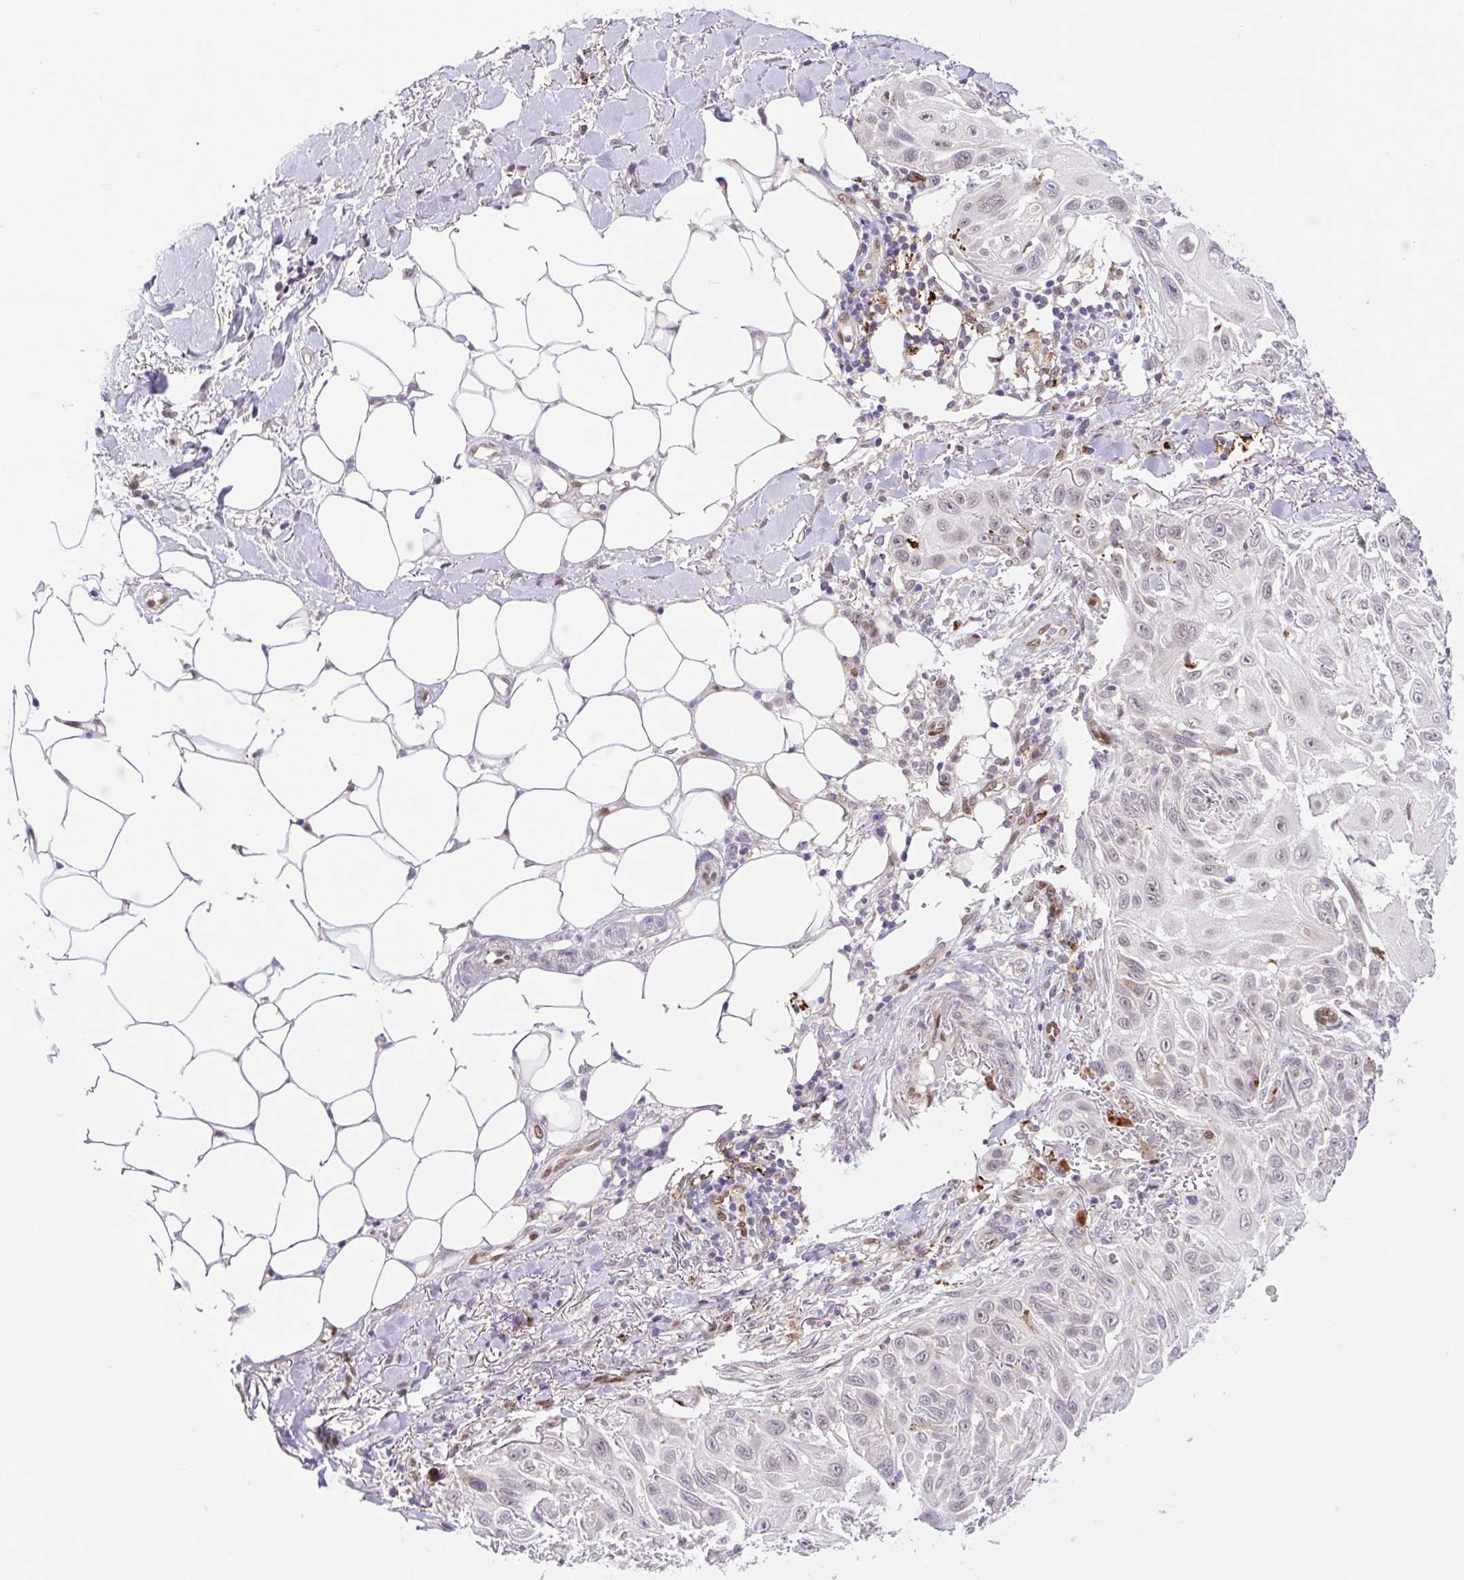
{"staining": {"intensity": "weak", "quantity": "<25%", "location": "nuclear"}, "tissue": "skin cancer", "cell_type": "Tumor cells", "image_type": "cancer", "snomed": [{"axis": "morphology", "description": "Squamous cell carcinoma, NOS"}, {"axis": "topography", "description": "Skin"}], "caption": "IHC of human squamous cell carcinoma (skin) exhibits no expression in tumor cells. Brightfield microscopy of immunohistochemistry stained with DAB (3,3'-diaminobenzidine) (brown) and hematoxylin (blue), captured at high magnification.", "gene": "ERG", "patient": {"sex": "female", "age": 91}}